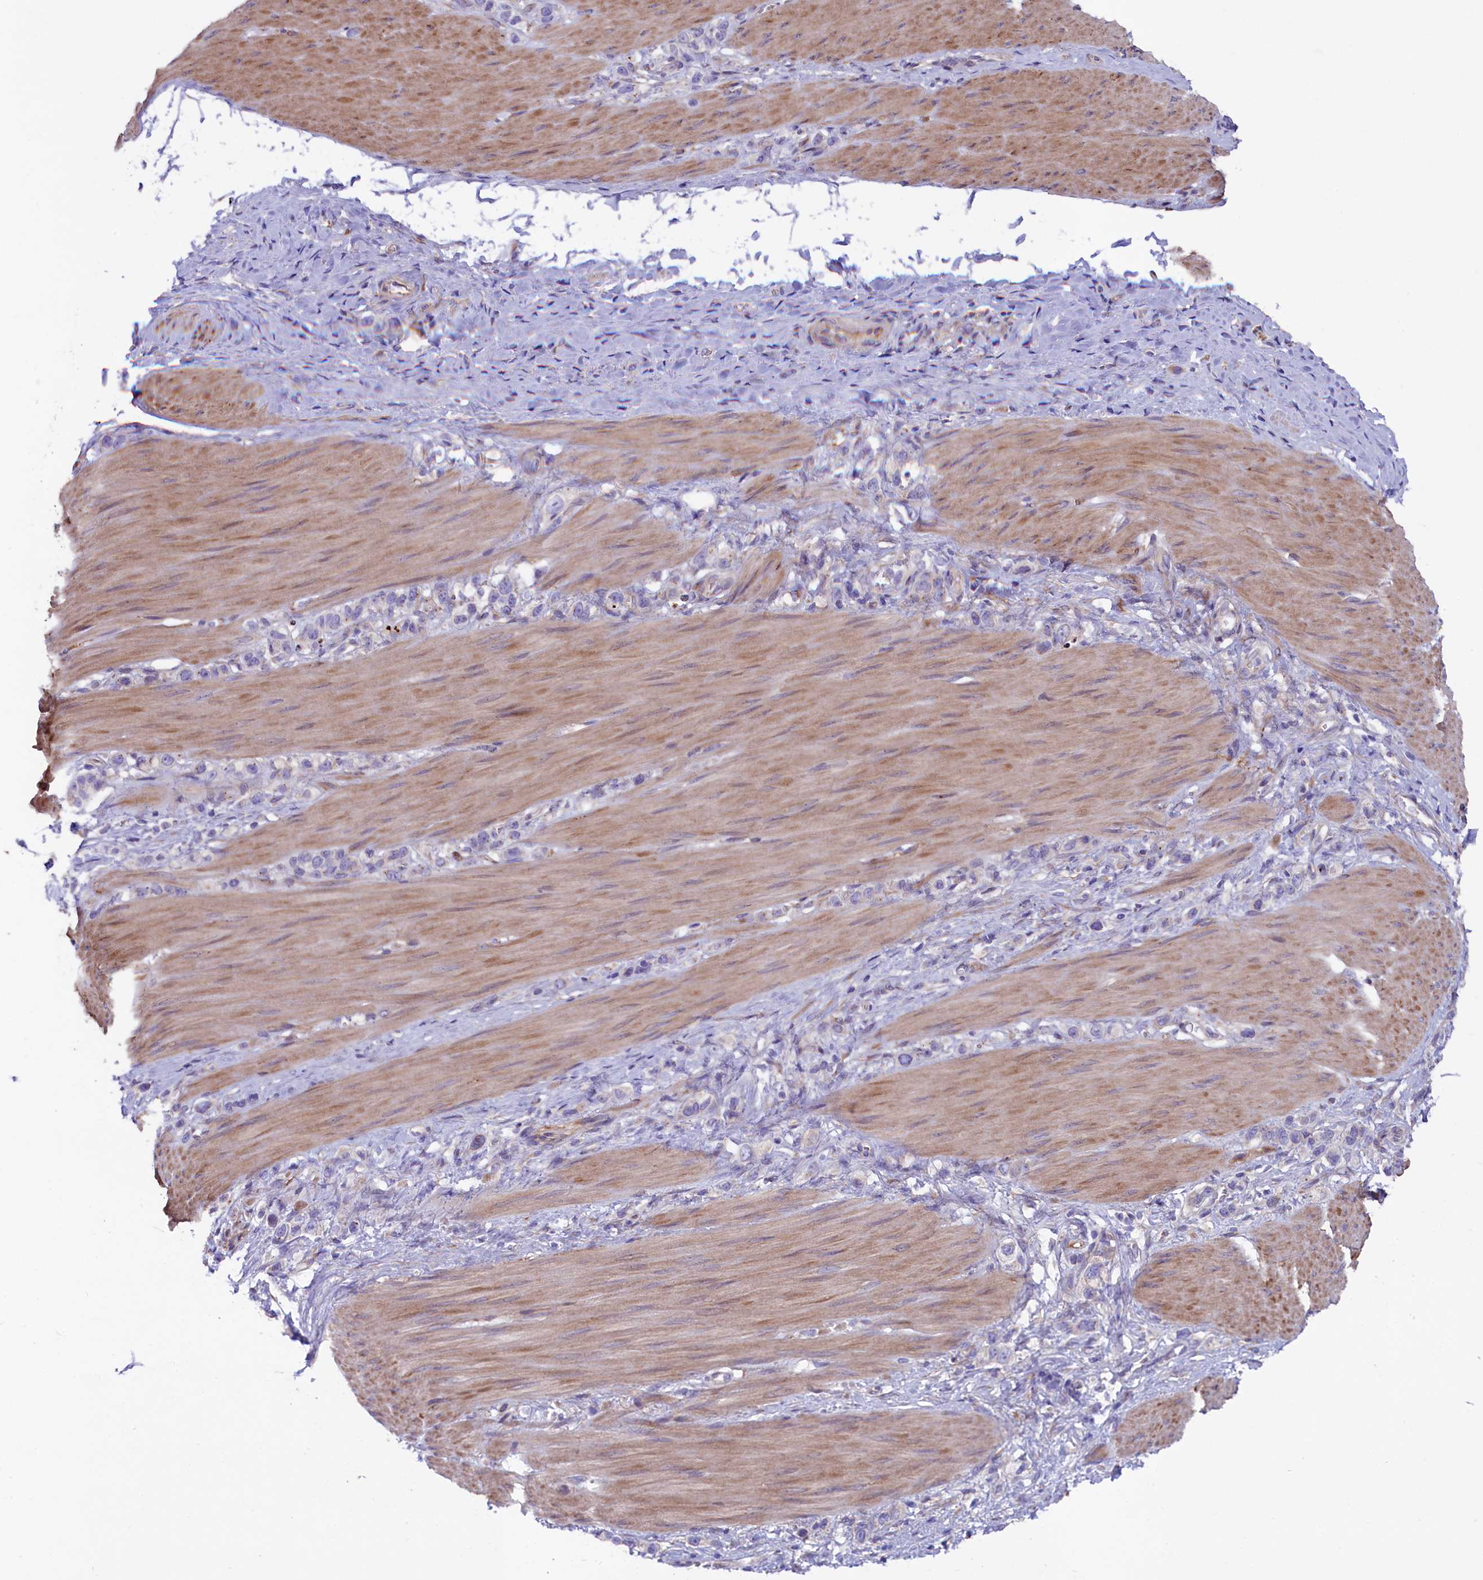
{"staining": {"intensity": "negative", "quantity": "none", "location": "none"}, "tissue": "stomach cancer", "cell_type": "Tumor cells", "image_type": "cancer", "snomed": [{"axis": "morphology", "description": "Adenocarcinoma, NOS"}, {"axis": "topography", "description": "Stomach"}], "caption": "There is no significant positivity in tumor cells of stomach cancer (adenocarcinoma).", "gene": "GPR108", "patient": {"sex": "female", "age": 65}}